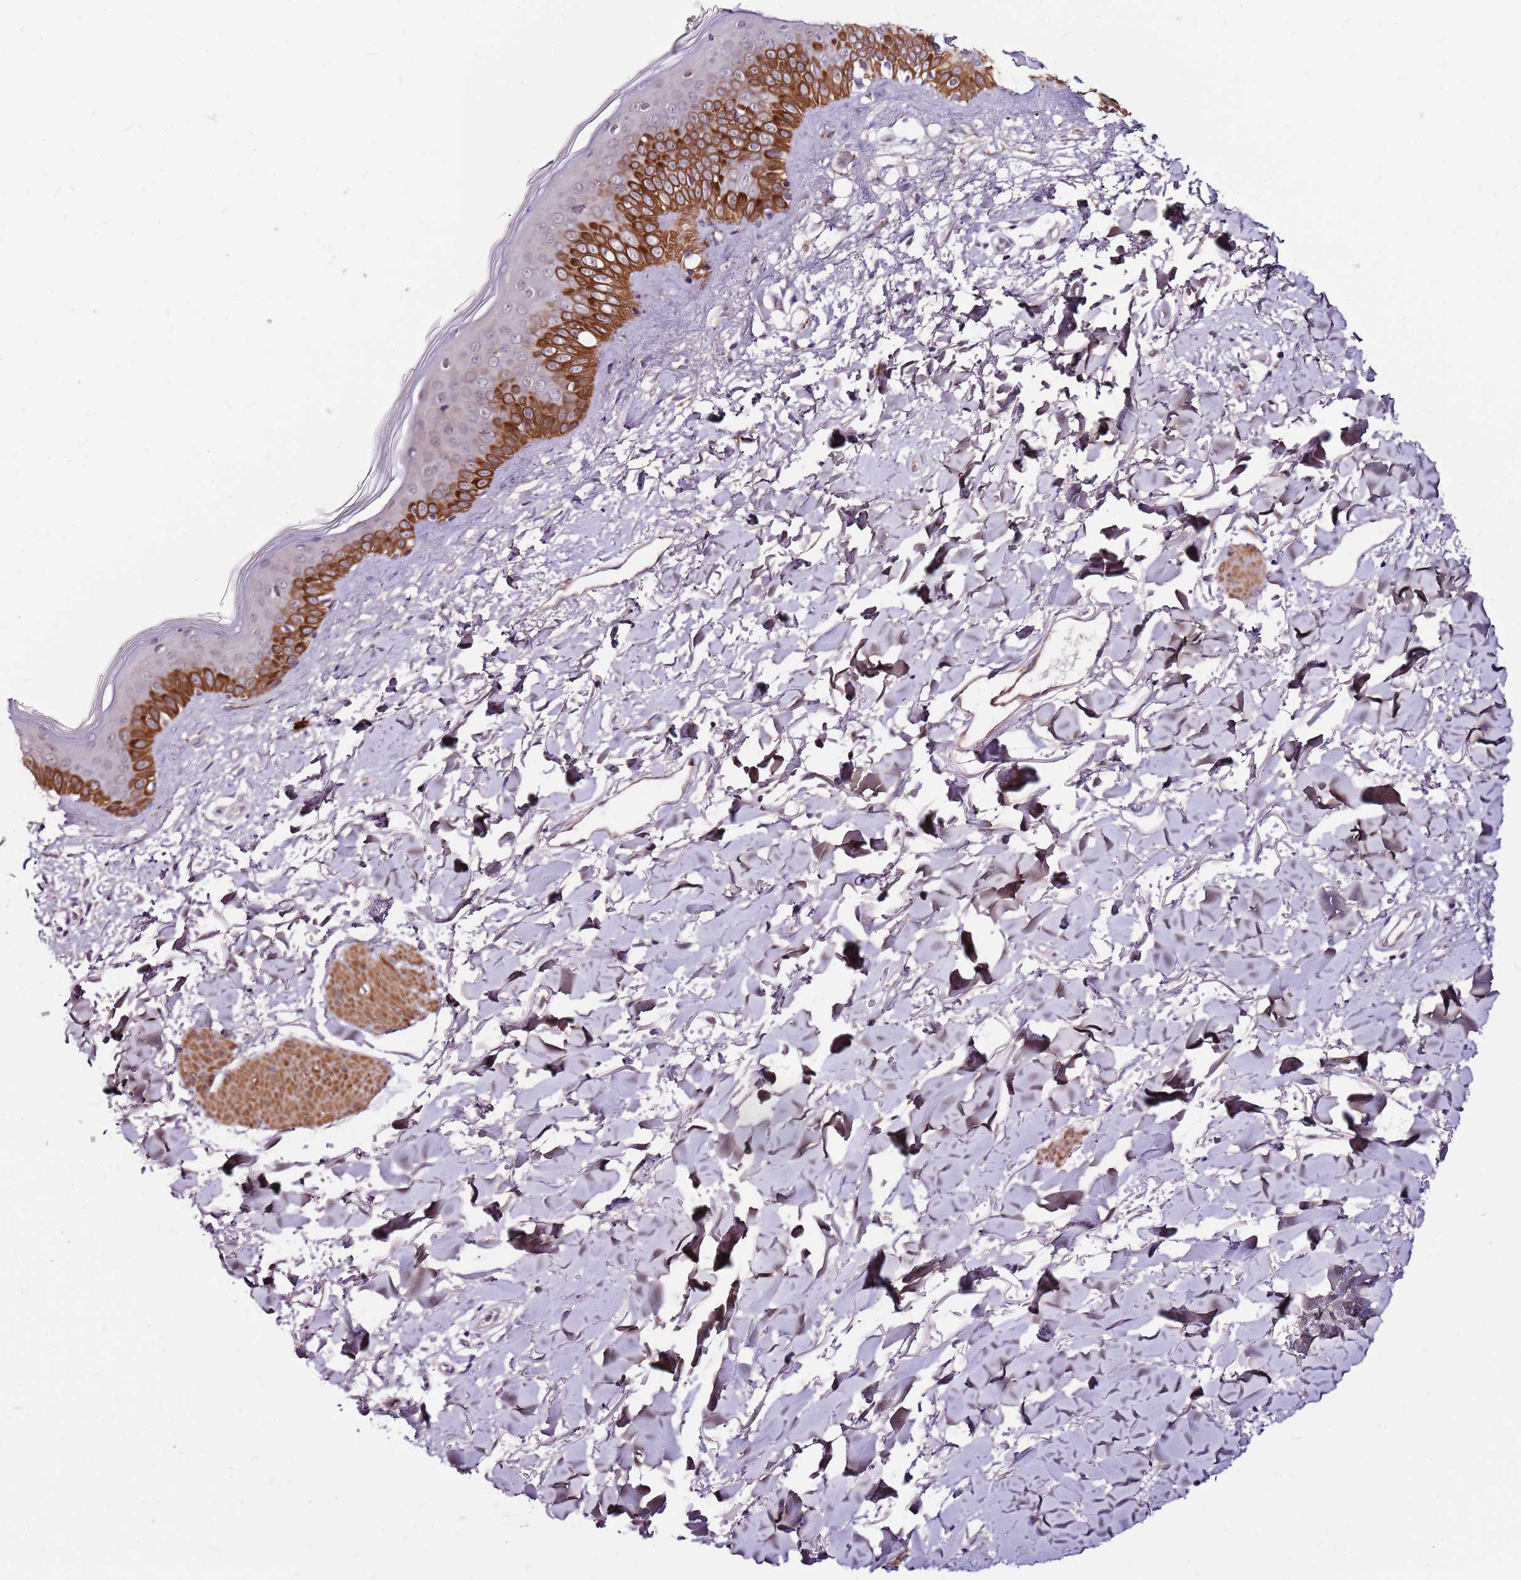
{"staining": {"intensity": "weak", "quantity": ">75%", "location": "cytoplasmic/membranous"}, "tissue": "skin", "cell_type": "Fibroblasts", "image_type": "normal", "snomed": [{"axis": "morphology", "description": "Normal tissue, NOS"}, {"axis": "topography", "description": "Skin"}], "caption": "A brown stain shows weak cytoplasmic/membranous expression of a protein in fibroblasts of benign skin. Using DAB (3,3'-diaminobenzidine) (brown) and hematoxylin (blue) stains, captured at high magnification using brightfield microscopy.", "gene": "POLE3", "patient": {"sex": "female", "age": 58}}